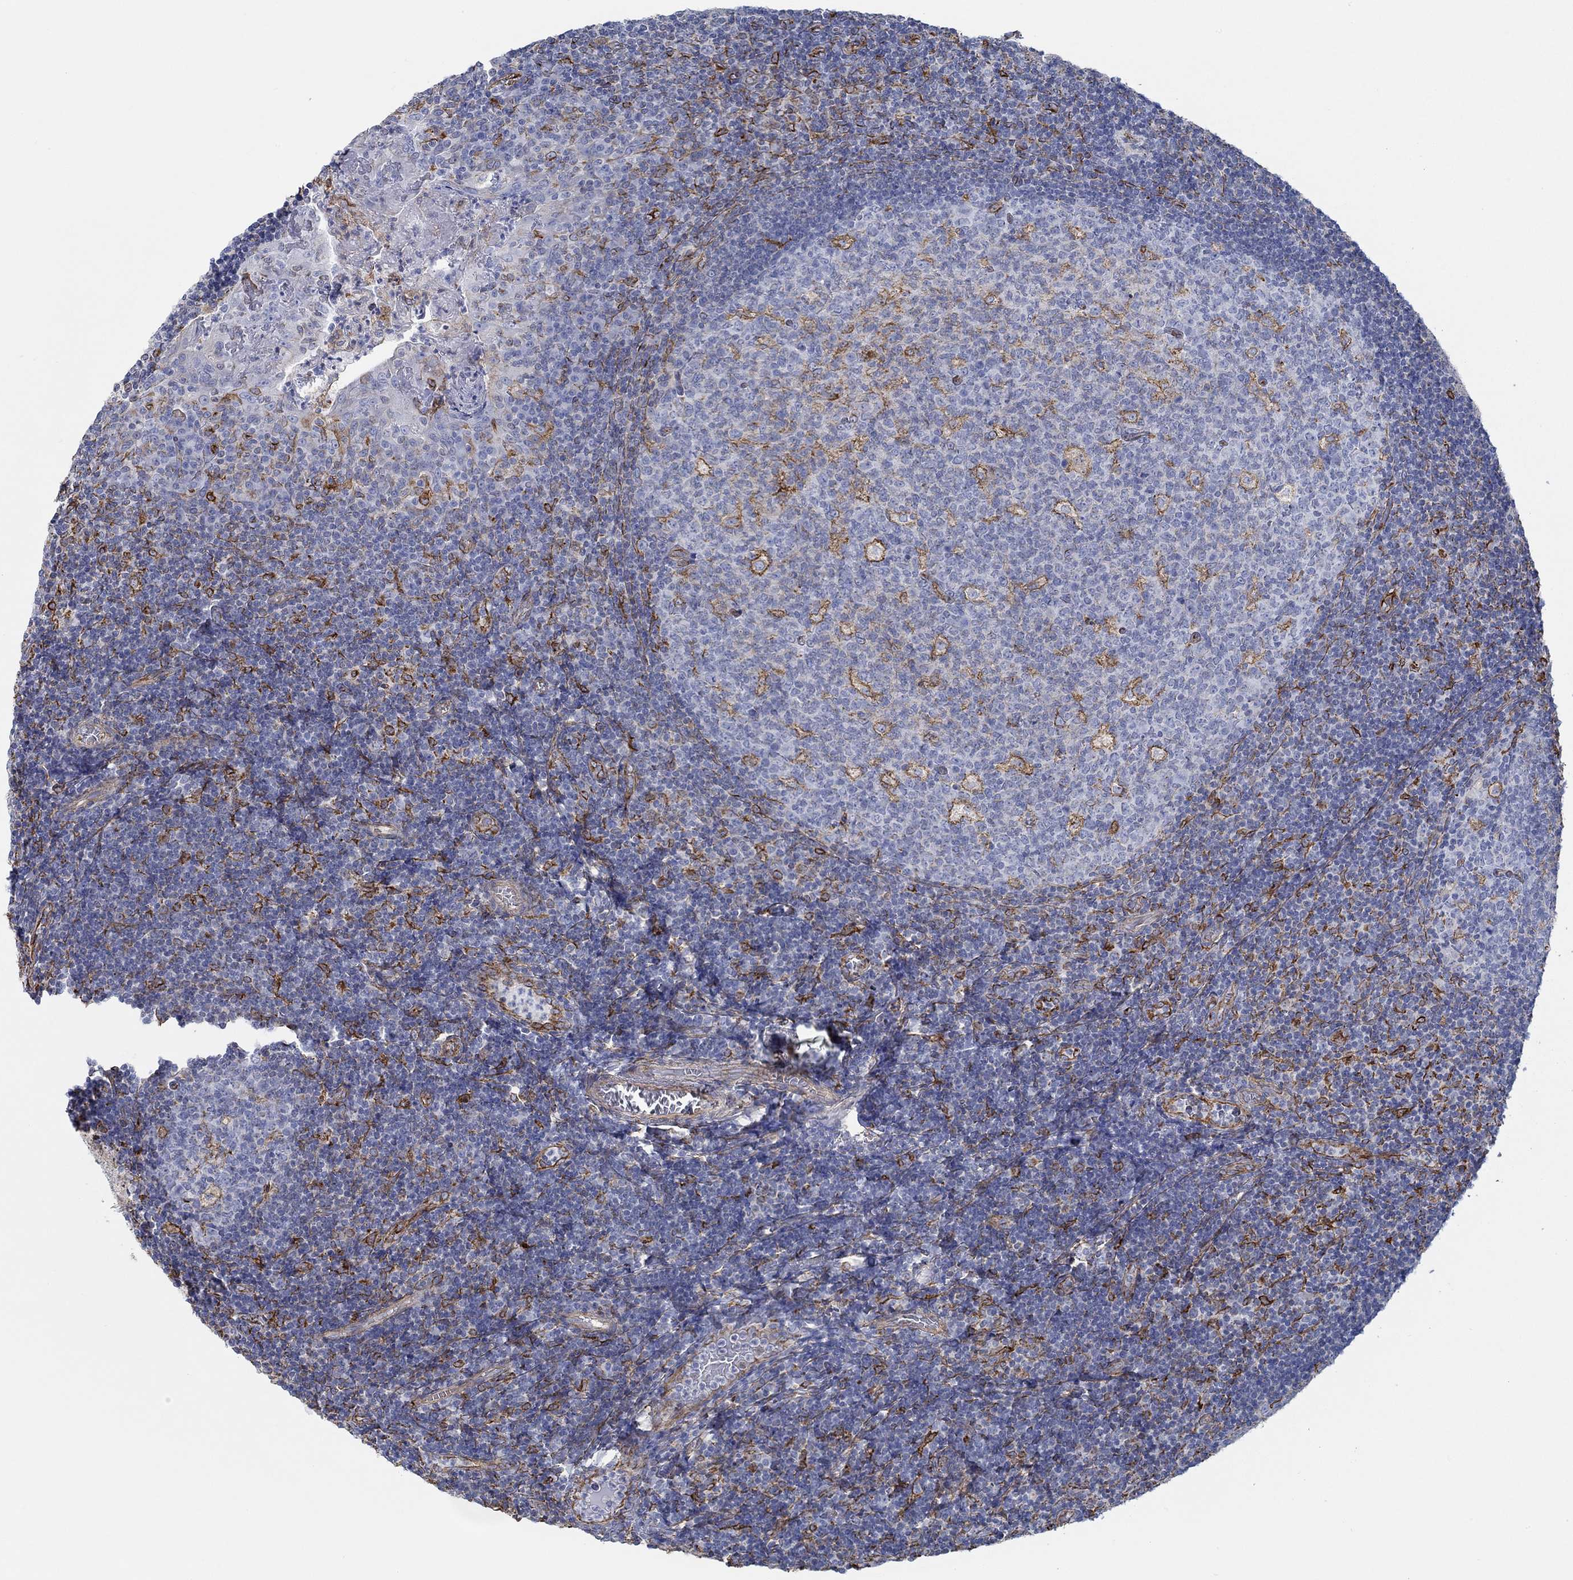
{"staining": {"intensity": "strong", "quantity": "<25%", "location": "cytoplasmic/membranous"}, "tissue": "tonsil", "cell_type": "Germinal center cells", "image_type": "normal", "snomed": [{"axis": "morphology", "description": "Normal tissue, NOS"}, {"axis": "topography", "description": "Tonsil"}], "caption": "Germinal center cells show strong cytoplasmic/membranous expression in about <25% of cells in normal tonsil.", "gene": "STC2", "patient": {"sex": "female", "age": 13}}